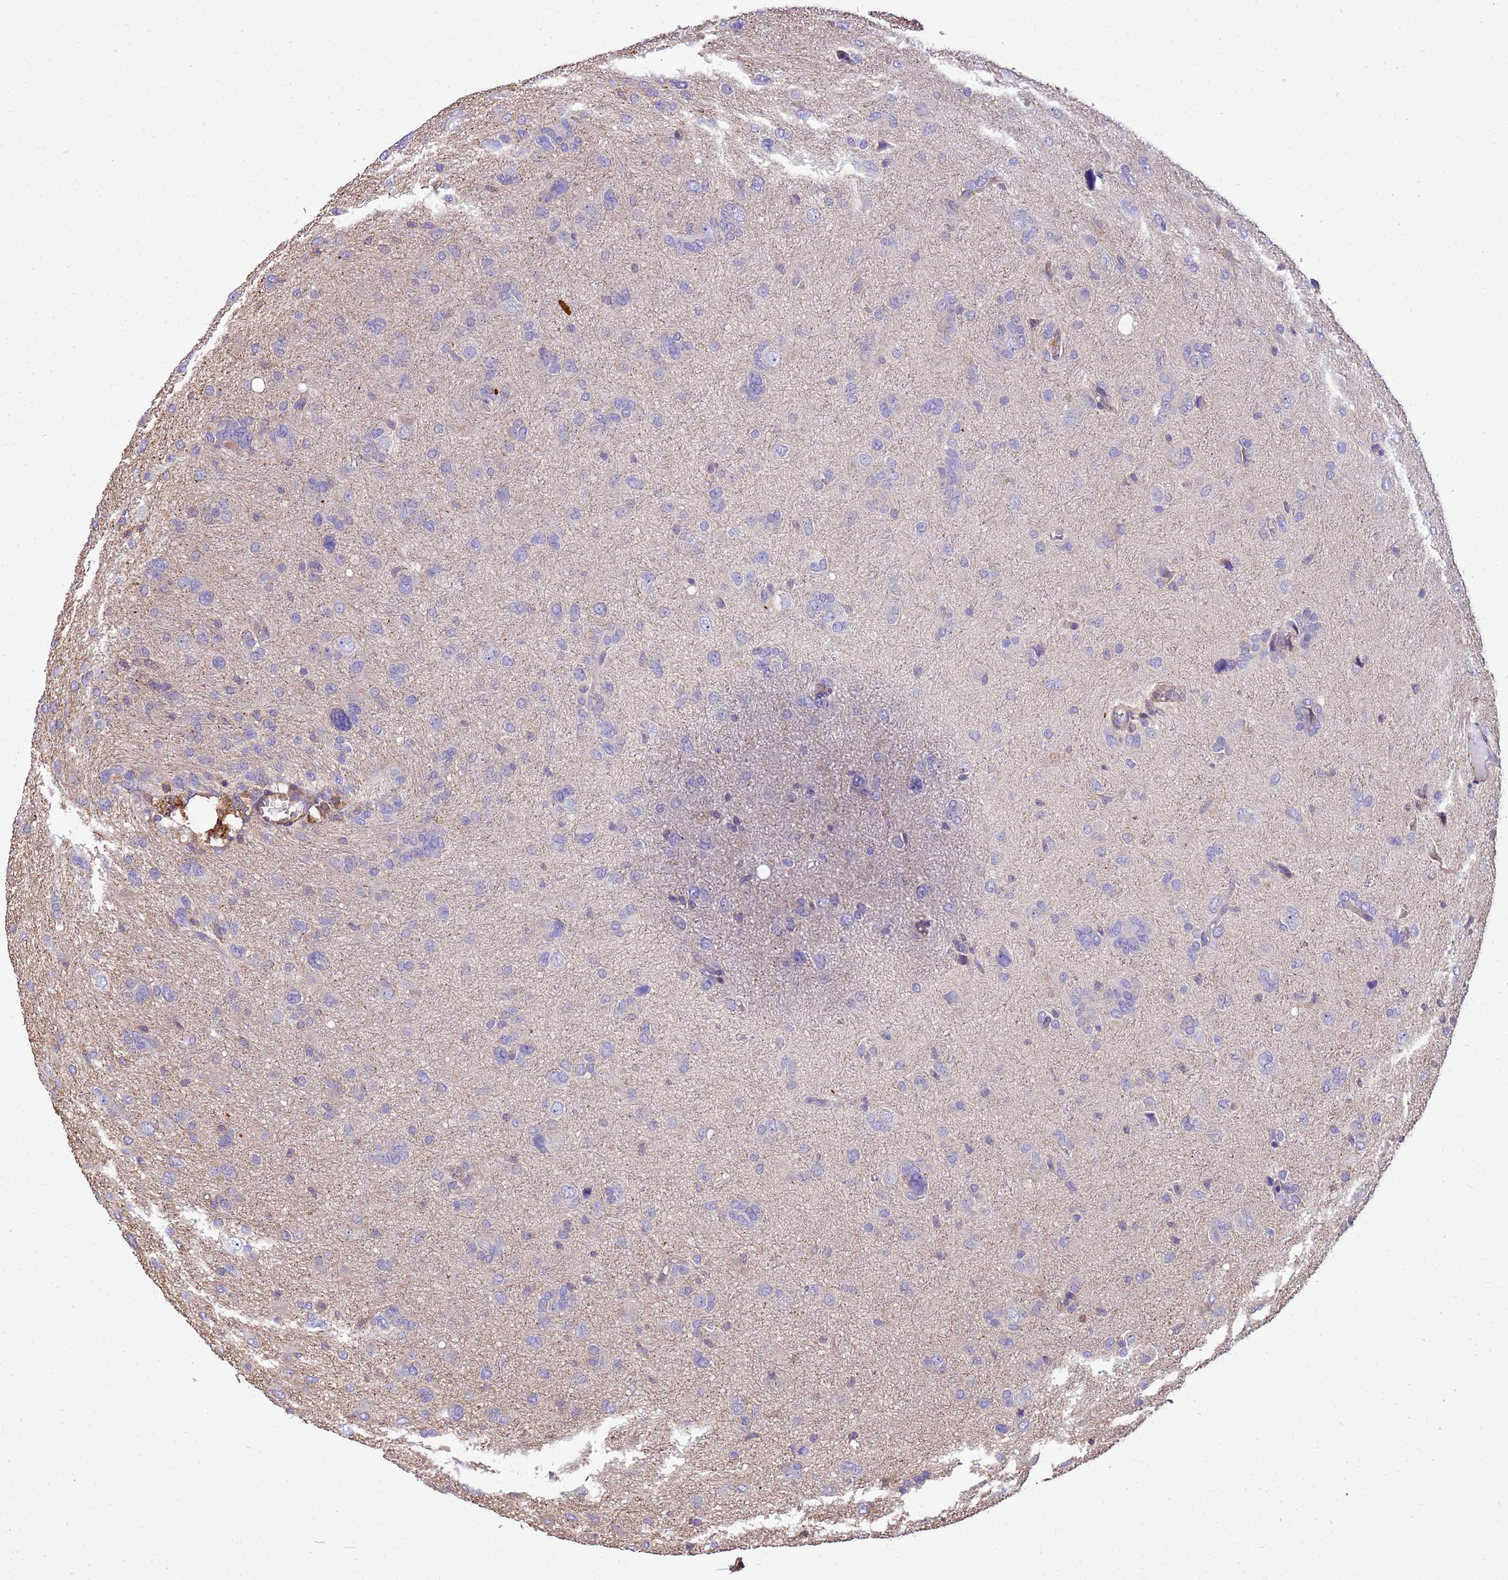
{"staining": {"intensity": "negative", "quantity": "none", "location": "none"}, "tissue": "glioma", "cell_type": "Tumor cells", "image_type": "cancer", "snomed": [{"axis": "morphology", "description": "Glioma, malignant, High grade"}, {"axis": "topography", "description": "Brain"}], "caption": "IHC image of human glioma stained for a protein (brown), which shows no positivity in tumor cells. Nuclei are stained in blue.", "gene": "WDR64", "patient": {"sex": "female", "age": 59}}